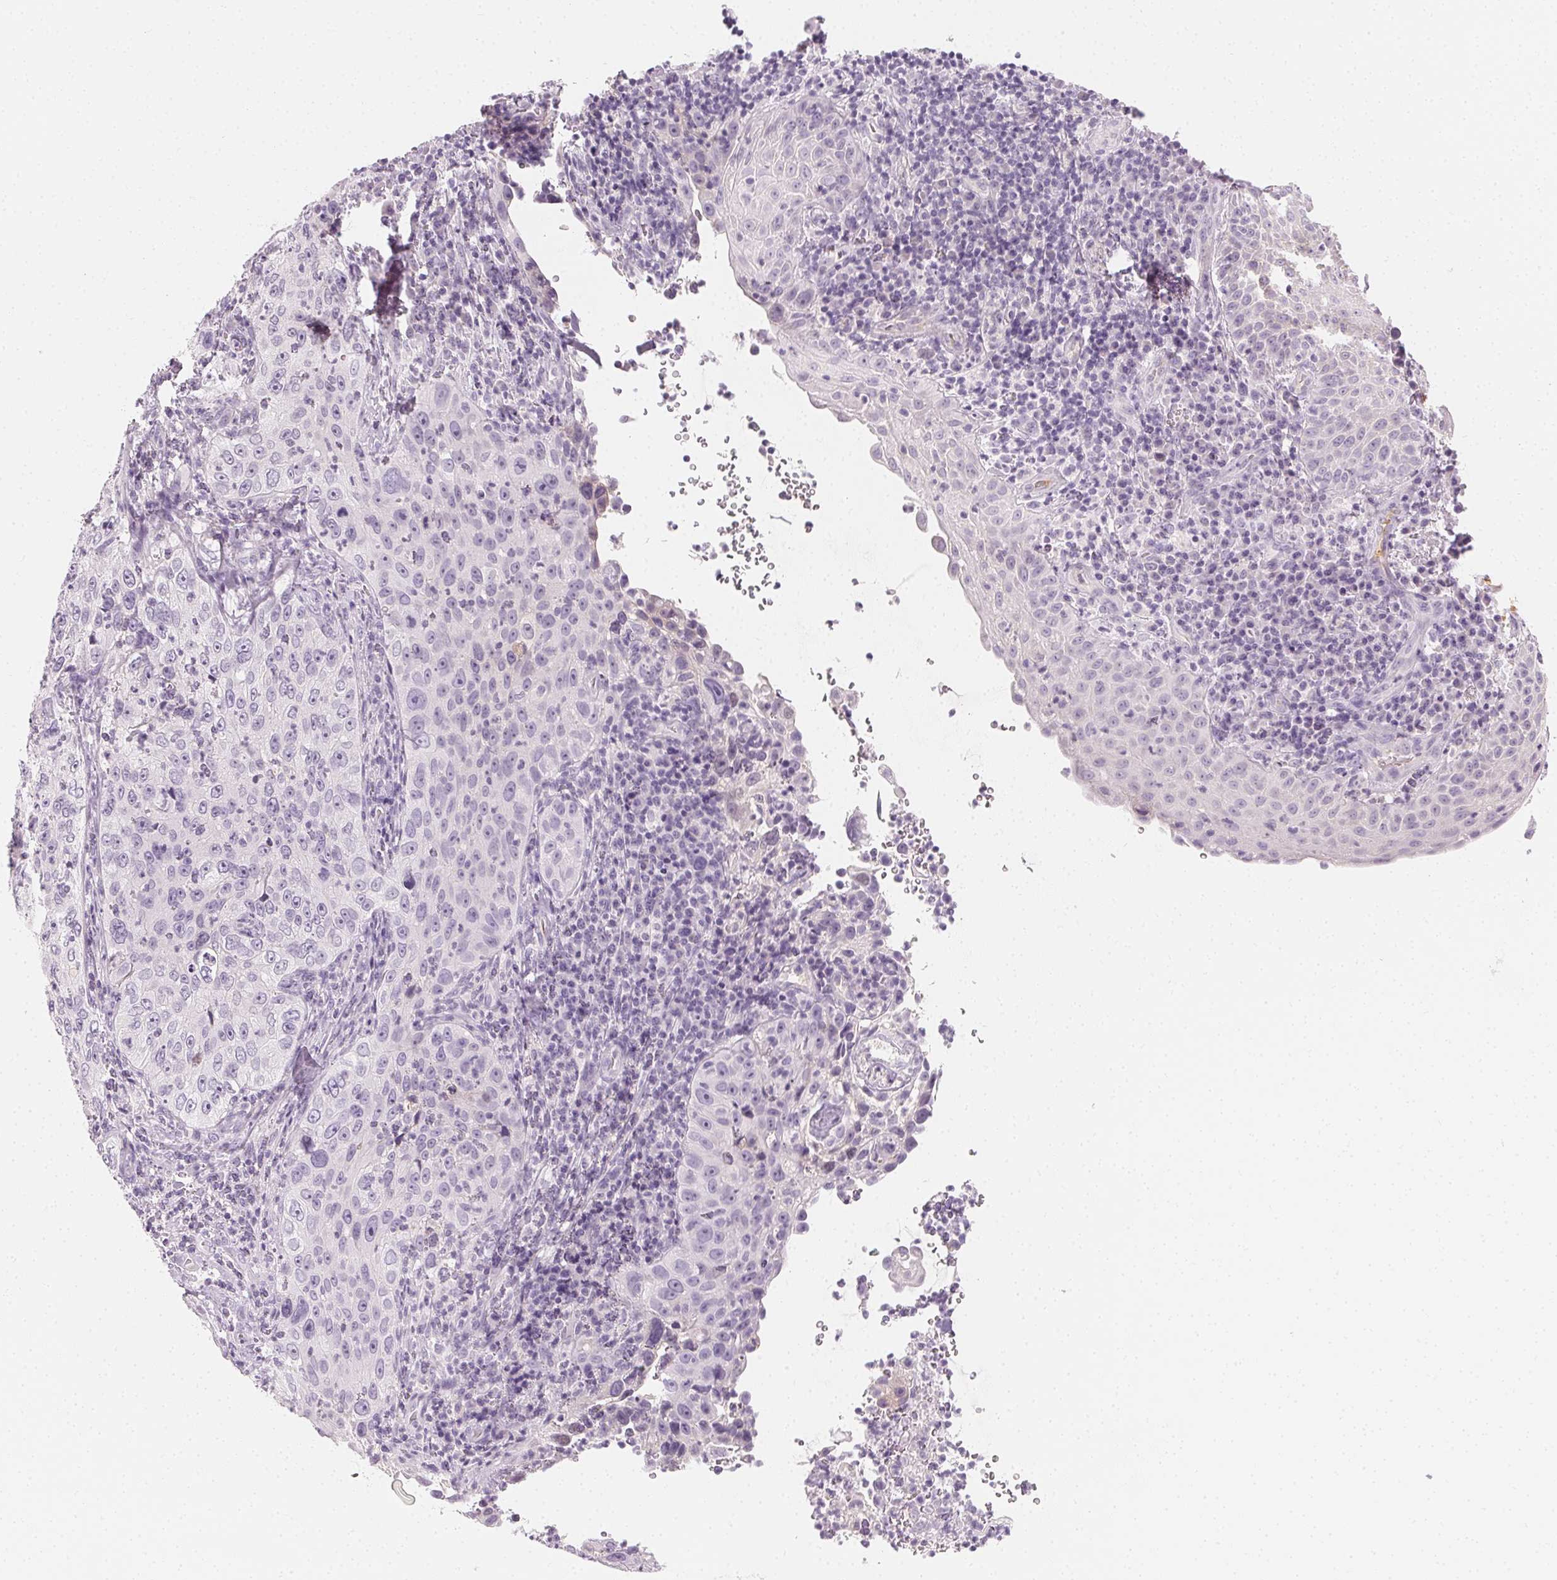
{"staining": {"intensity": "negative", "quantity": "none", "location": "none"}, "tissue": "cervical cancer", "cell_type": "Tumor cells", "image_type": "cancer", "snomed": [{"axis": "morphology", "description": "Squamous cell carcinoma, NOS"}, {"axis": "topography", "description": "Cervix"}], "caption": "IHC of cervical cancer exhibits no staining in tumor cells.", "gene": "AFM", "patient": {"sex": "female", "age": 30}}